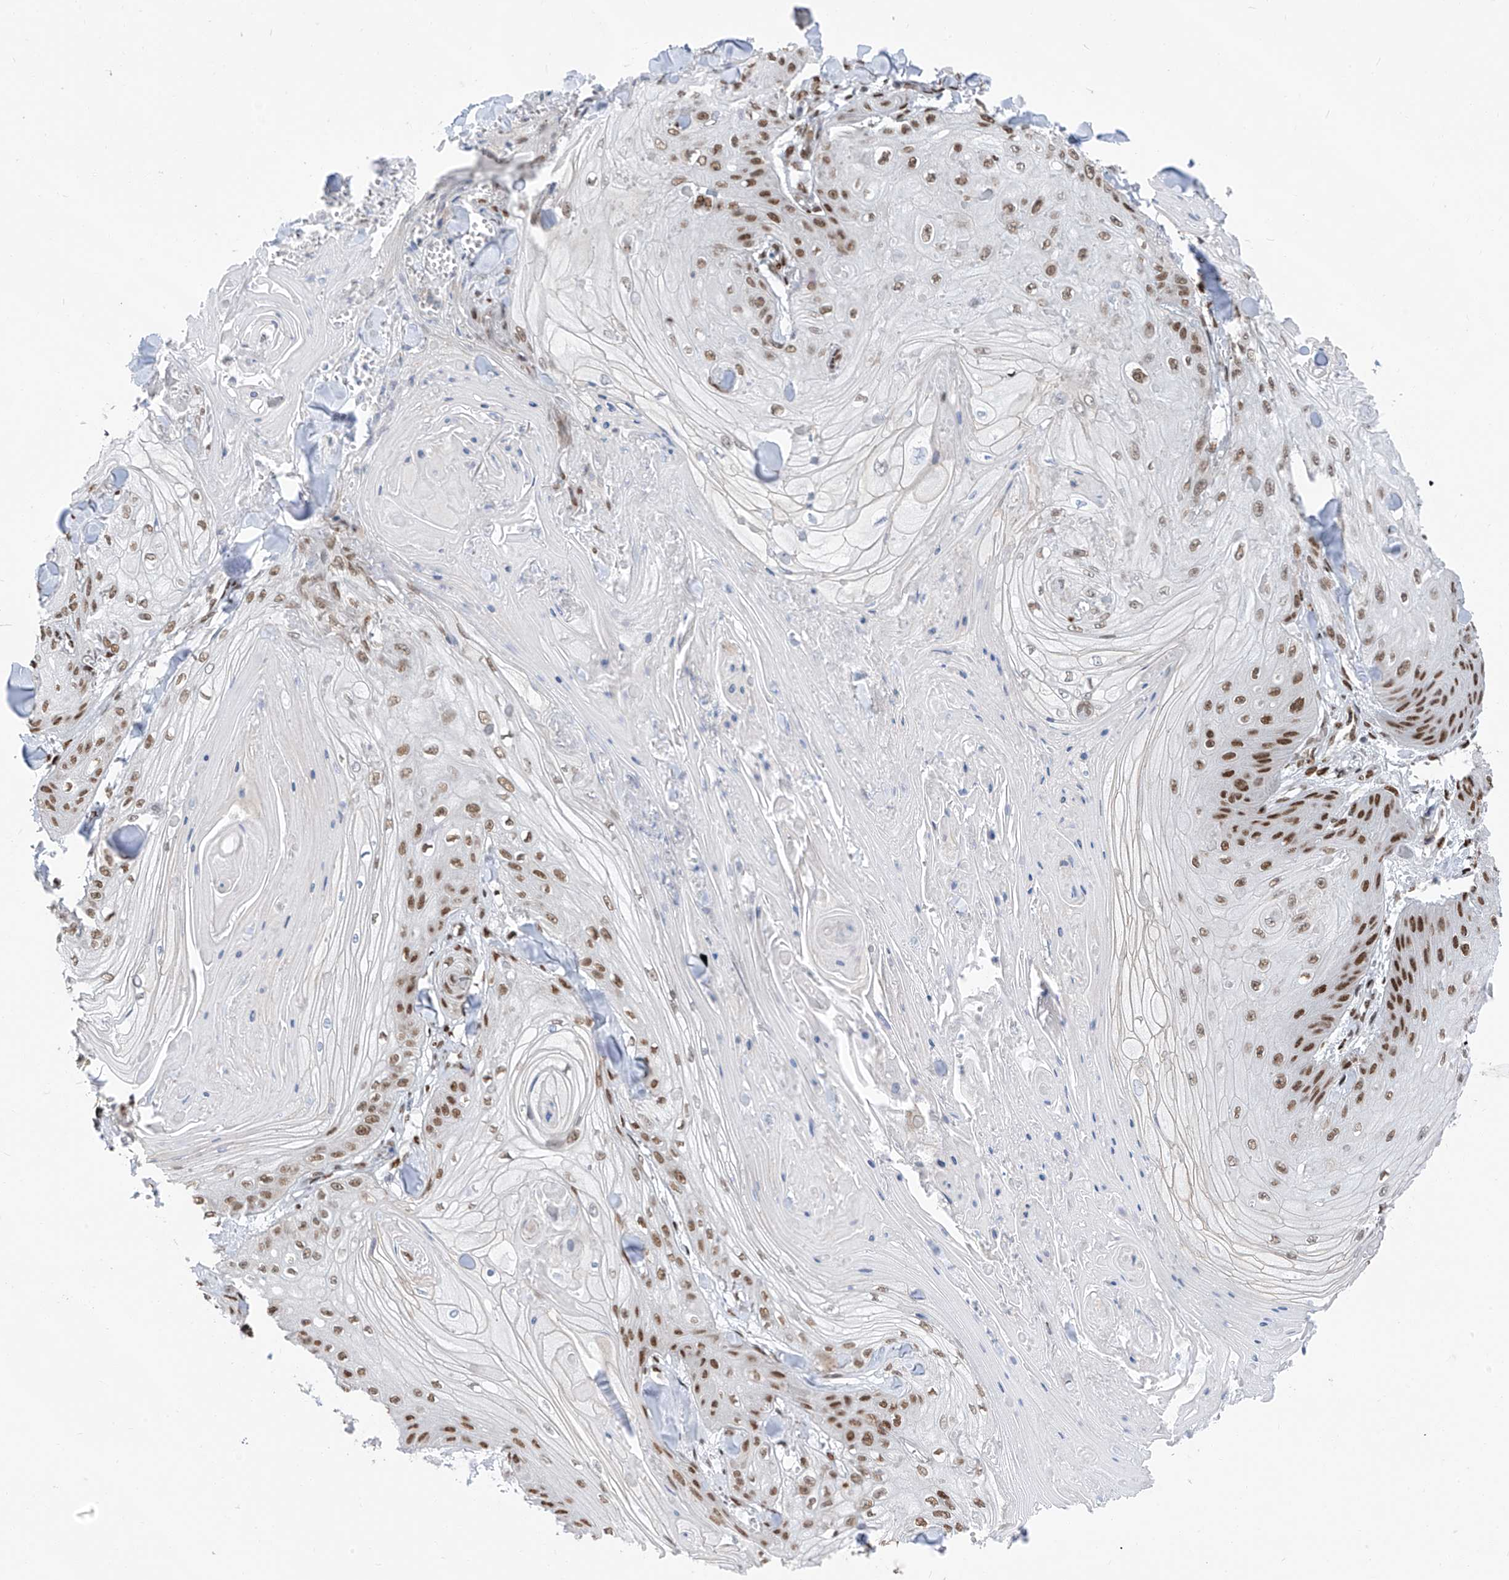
{"staining": {"intensity": "strong", "quantity": ">75%", "location": "nuclear"}, "tissue": "skin cancer", "cell_type": "Tumor cells", "image_type": "cancer", "snomed": [{"axis": "morphology", "description": "Squamous cell carcinoma, NOS"}, {"axis": "topography", "description": "Skin"}], "caption": "This image demonstrates skin cancer stained with IHC to label a protein in brown. The nuclear of tumor cells show strong positivity for the protein. Nuclei are counter-stained blue.", "gene": "KHSRP", "patient": {"sex": "male", "age": 74}}